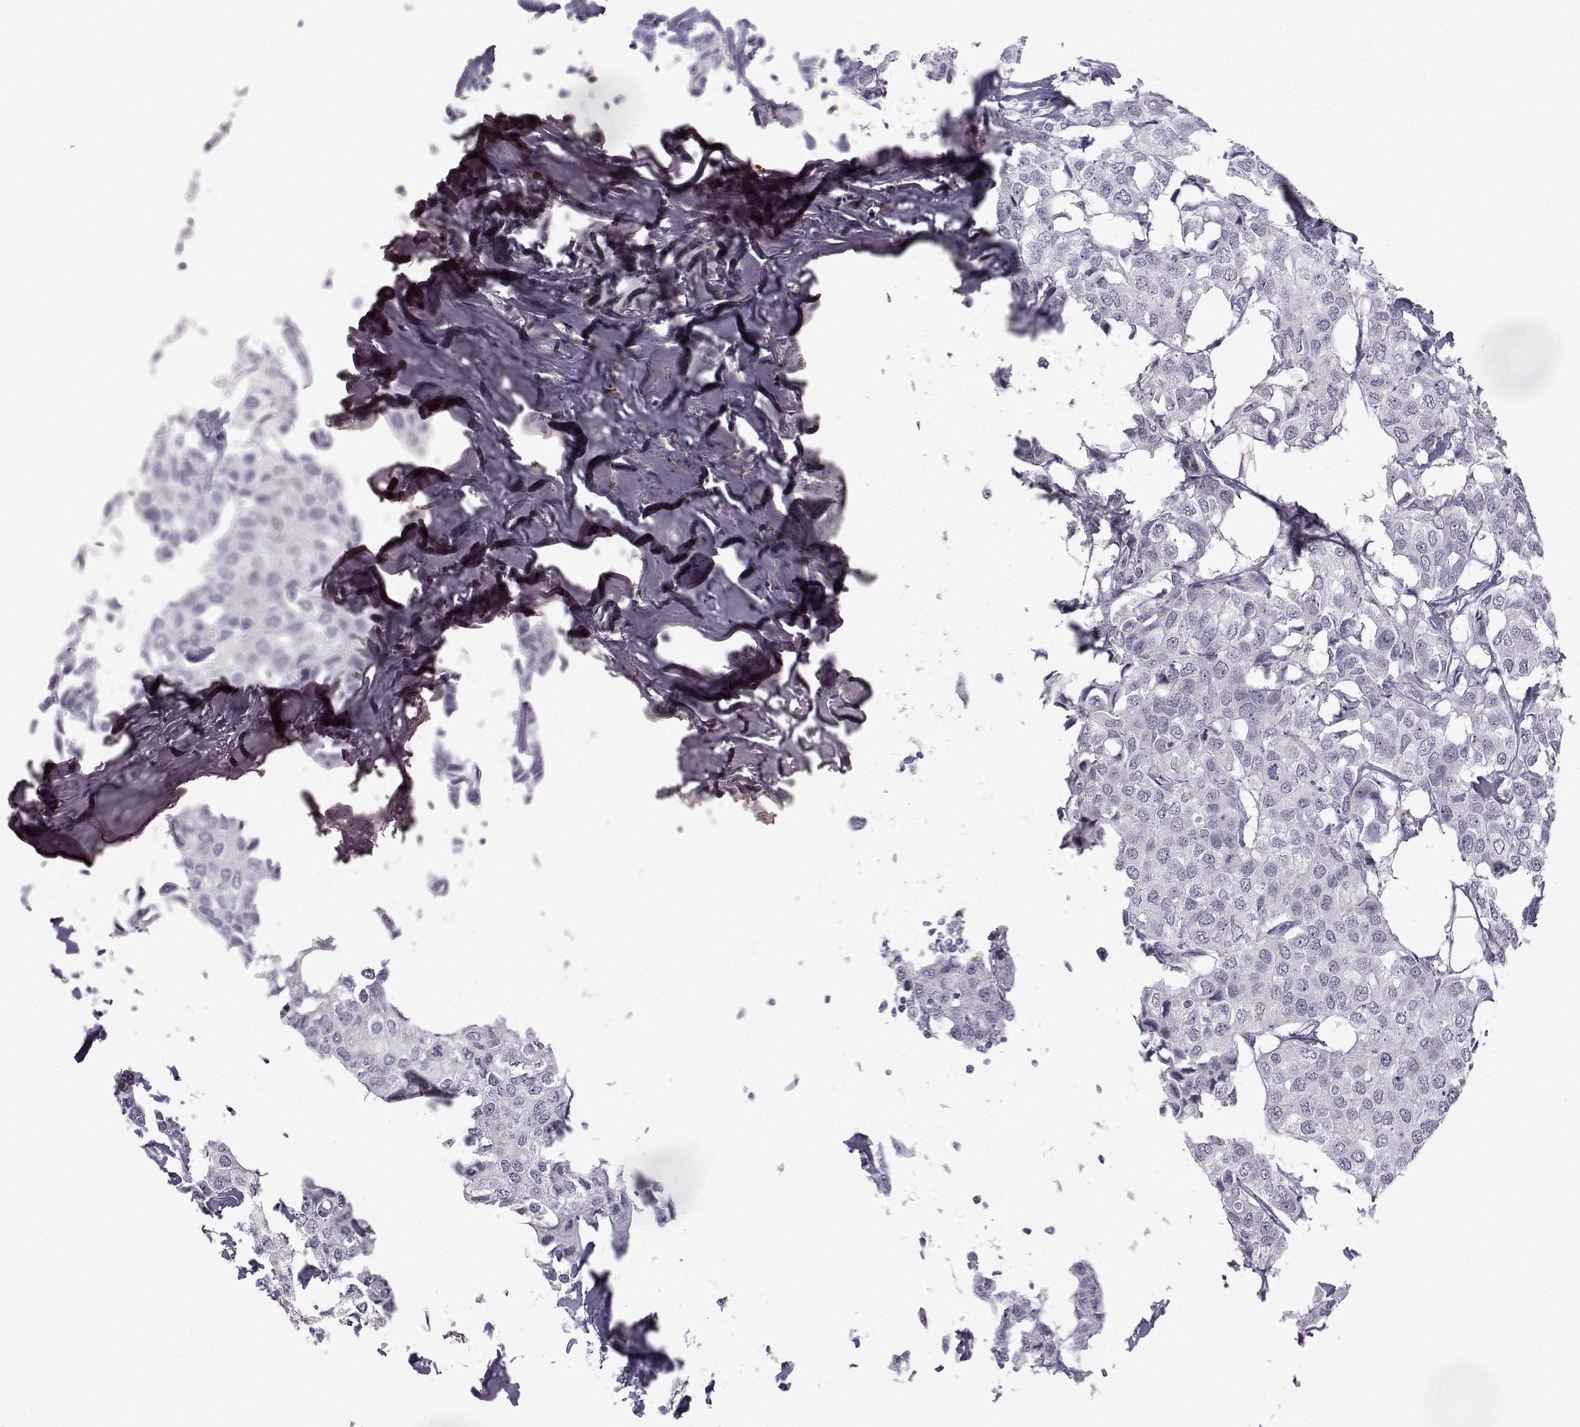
{"staining": {"intensity": "negative", "quantity": "none", "location": "none"}, "tissue": "breast cancer", "cell_type": "Tumor cells", "image_type": "cancer", "snomed": [{"axis": "morphology", "description": "Duct carcinoma"}, {"axis": "topography", "description": "Breast"}], "caption": "Immunohistochemistry photomicrograph of neoplastic tissue: human invasive ductal carcinoma (breast) stained with DAB demonstrates no significant protein expression in tumor cells. Nuclei are stained in blue.", "gene": "VGF", "patient": {"sex": "female", "age": 80}}